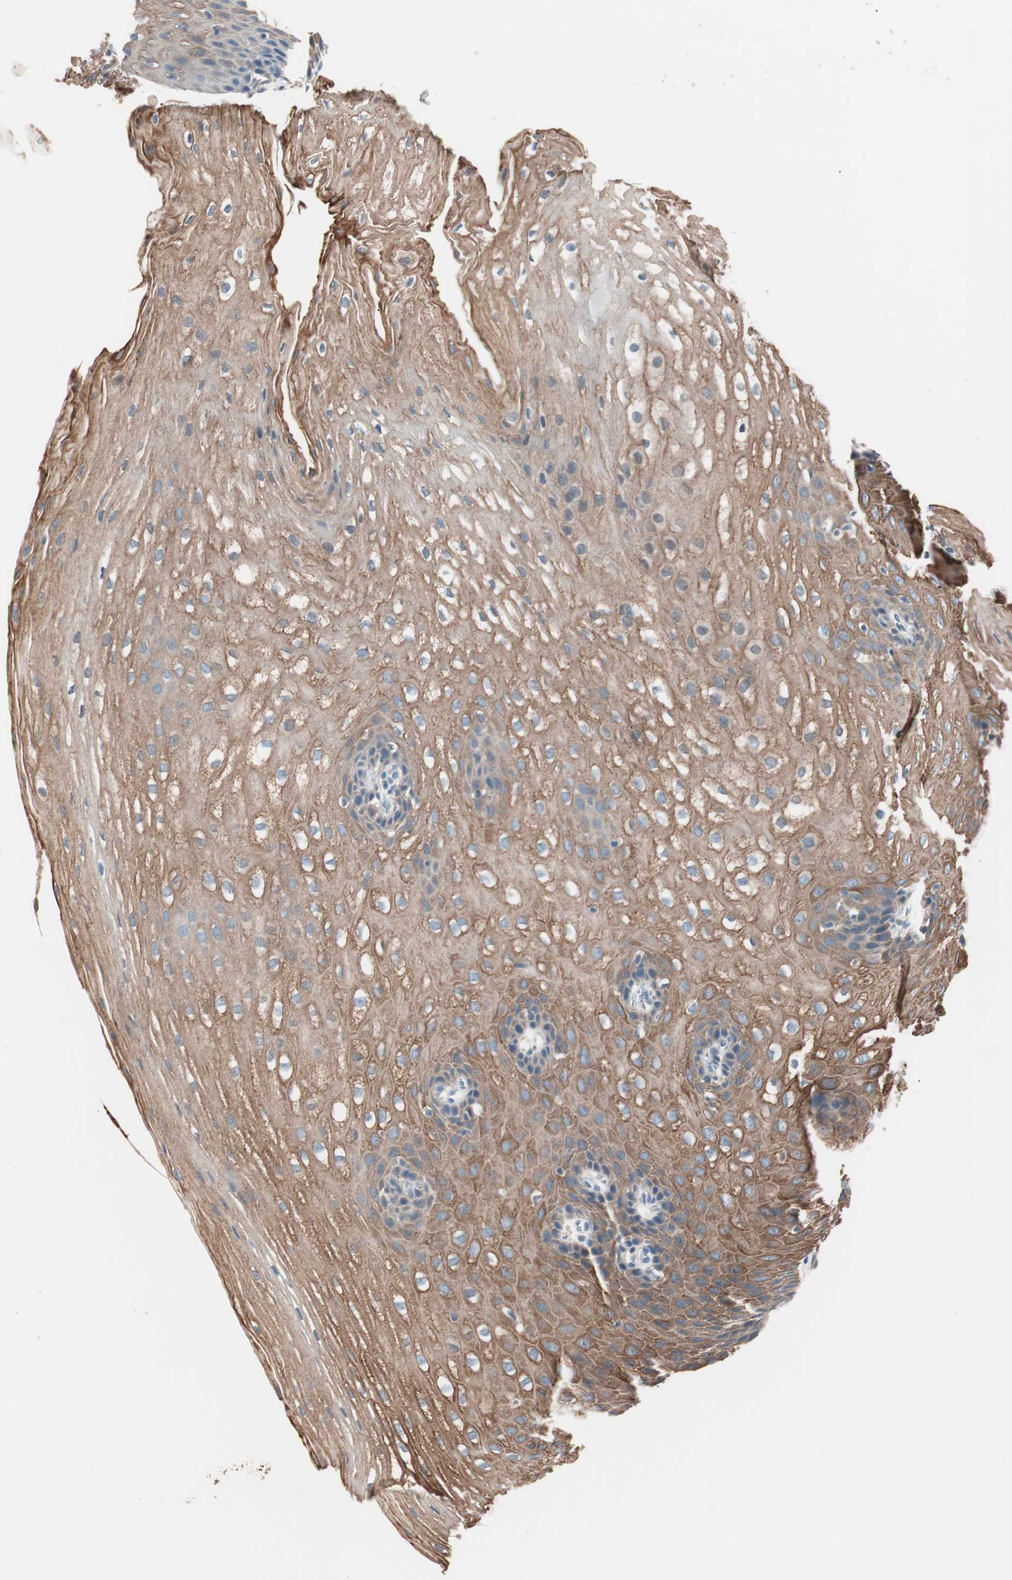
{"staining": {"intensity": "moderate", "quantity": ">75%", "location": "cytoplasmic/membranous"}, "tissue": "esophagus", "cell_type": "Squamous epithelial cells", "image_type": "normal", "snomed": [{"axis": "morphology", "description": "Normal tissue, NOS"}, {"axis": "topography", "description": "Esophagus"}], "caption": "Immunohistochemical staining of benign human esophagus shows >75% levels of moderate cytoplasmic/membranous protein positivity in about >75% of squamous epithelial cells. (IHC, brightfield microscopy, high magnification).", "gene": "RAD54B", "patient": {"sex": "male", "age": 48}}